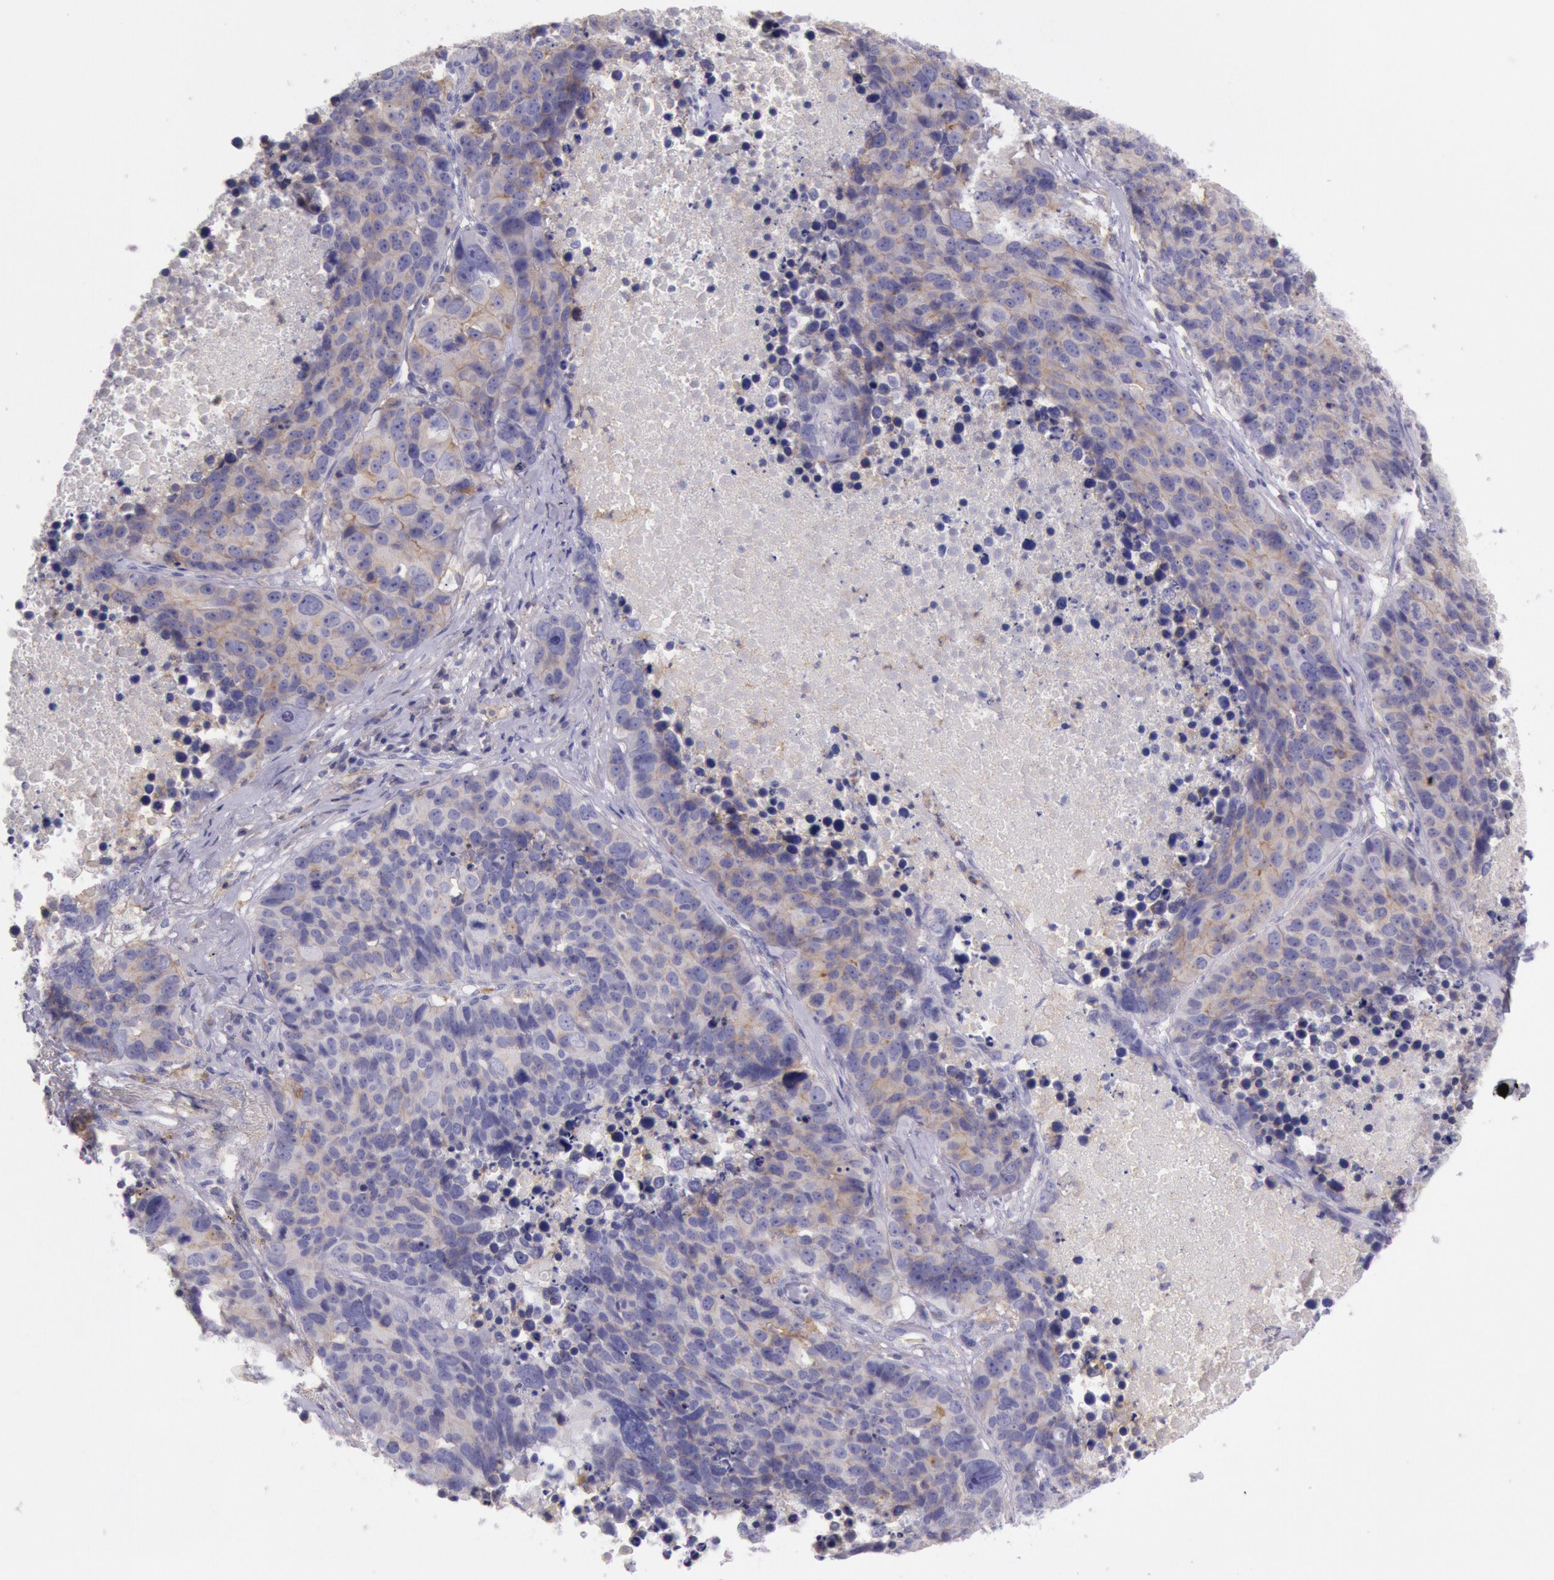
{"staining": {"intensity": "weak", "quantity": "<25%", "location": "cytoplasmic/membranous"}, "tissue": "lung cancer", "cell_type": "Tumor cells", "image_type": "cancer", "snomed": [{"axis": "morphology", "description": "Carcinoid, malignant, NOS"}, {"axis": "topography", "description": "Lung"}], "caption": "Tumor cells are negative for protein expression in human lung cancer. (Brightfield microscopy of DAB immunohistochemistry at high magnification).", "gene": "LYN", "patient": {"sex": "male", "age": 60}}